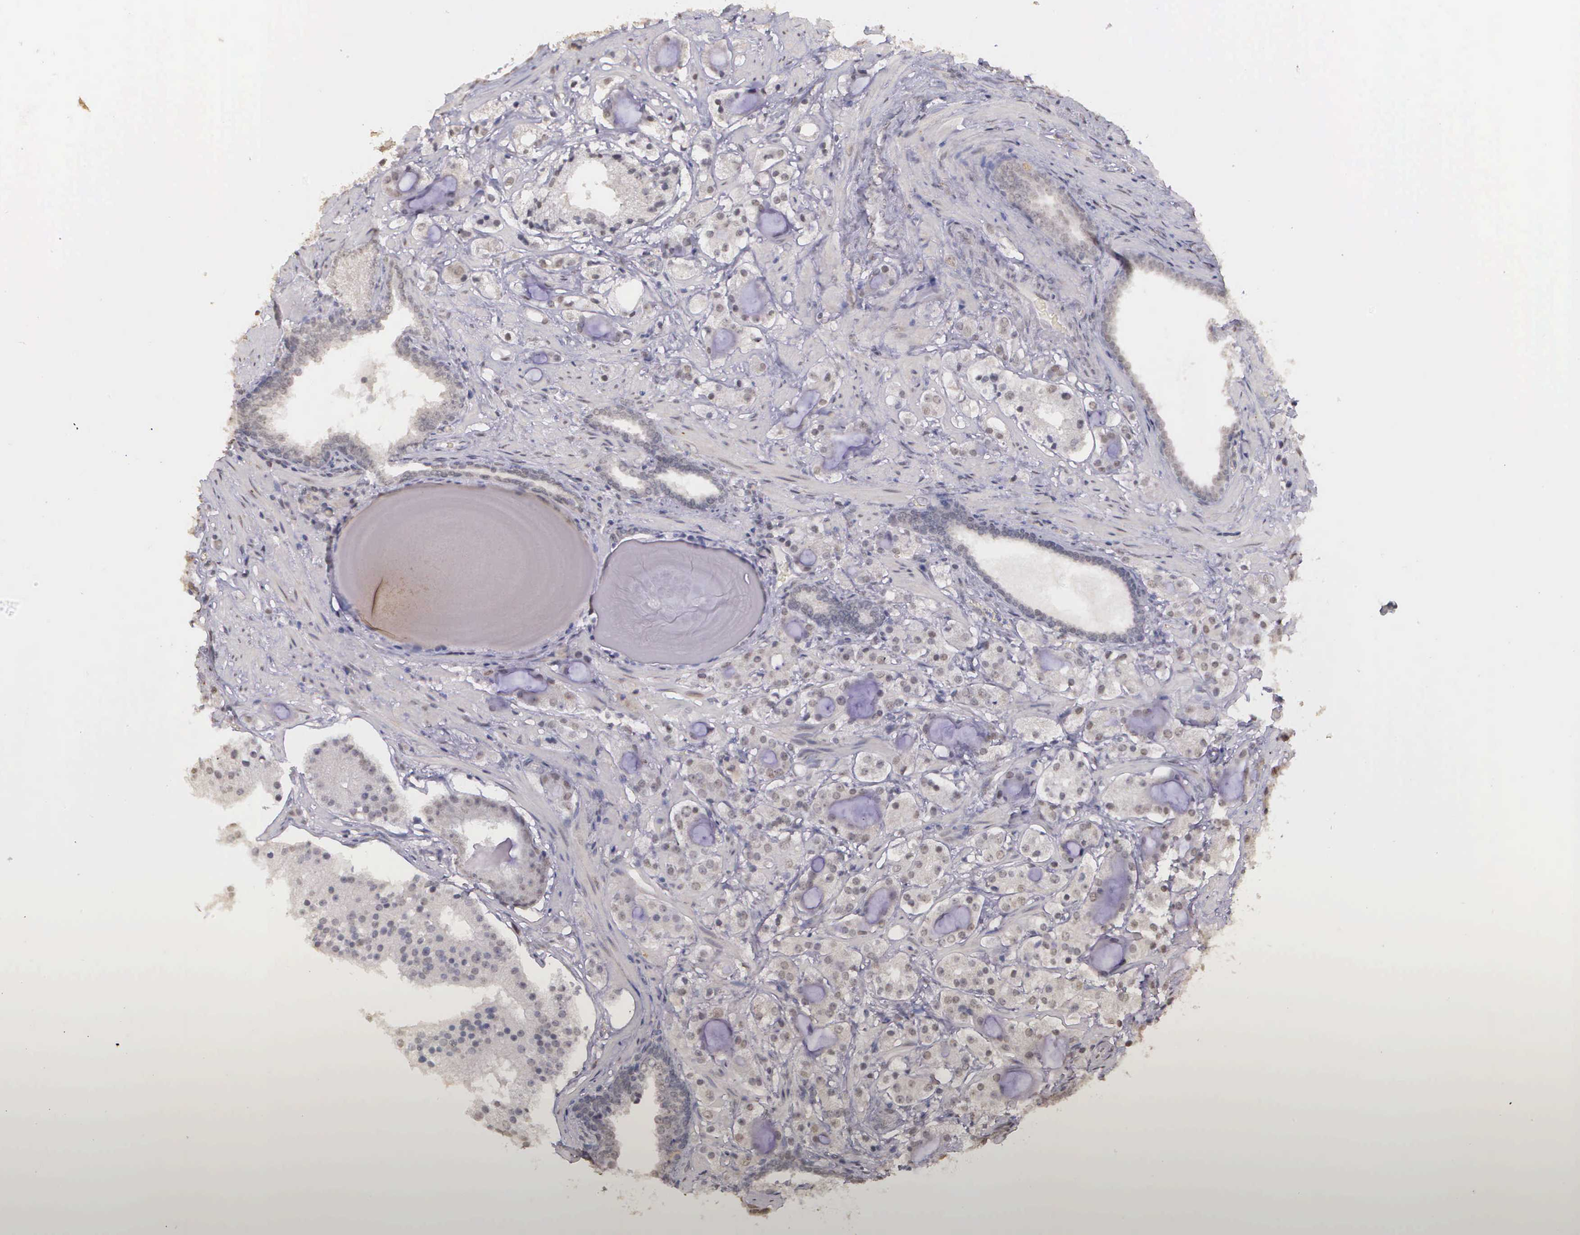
{"staining": {"intensity": "weak", "quantity": "<25%", "location": "nuclear"}, "tissue": "prostate cancer", "cell_type": "Tumor cells", "image_type": "cancer", "snomed": [{"axis": "morphology", "description": "Adenocarcinoma, High grade"}, {"axis": "topography", "description": "Prostate"}], "caption": "Image shows no protein staining in tumor cells of prostate cancer tissue.", "gene": "ARMCX5", "patient": {"sex": "male", "age": 68}}